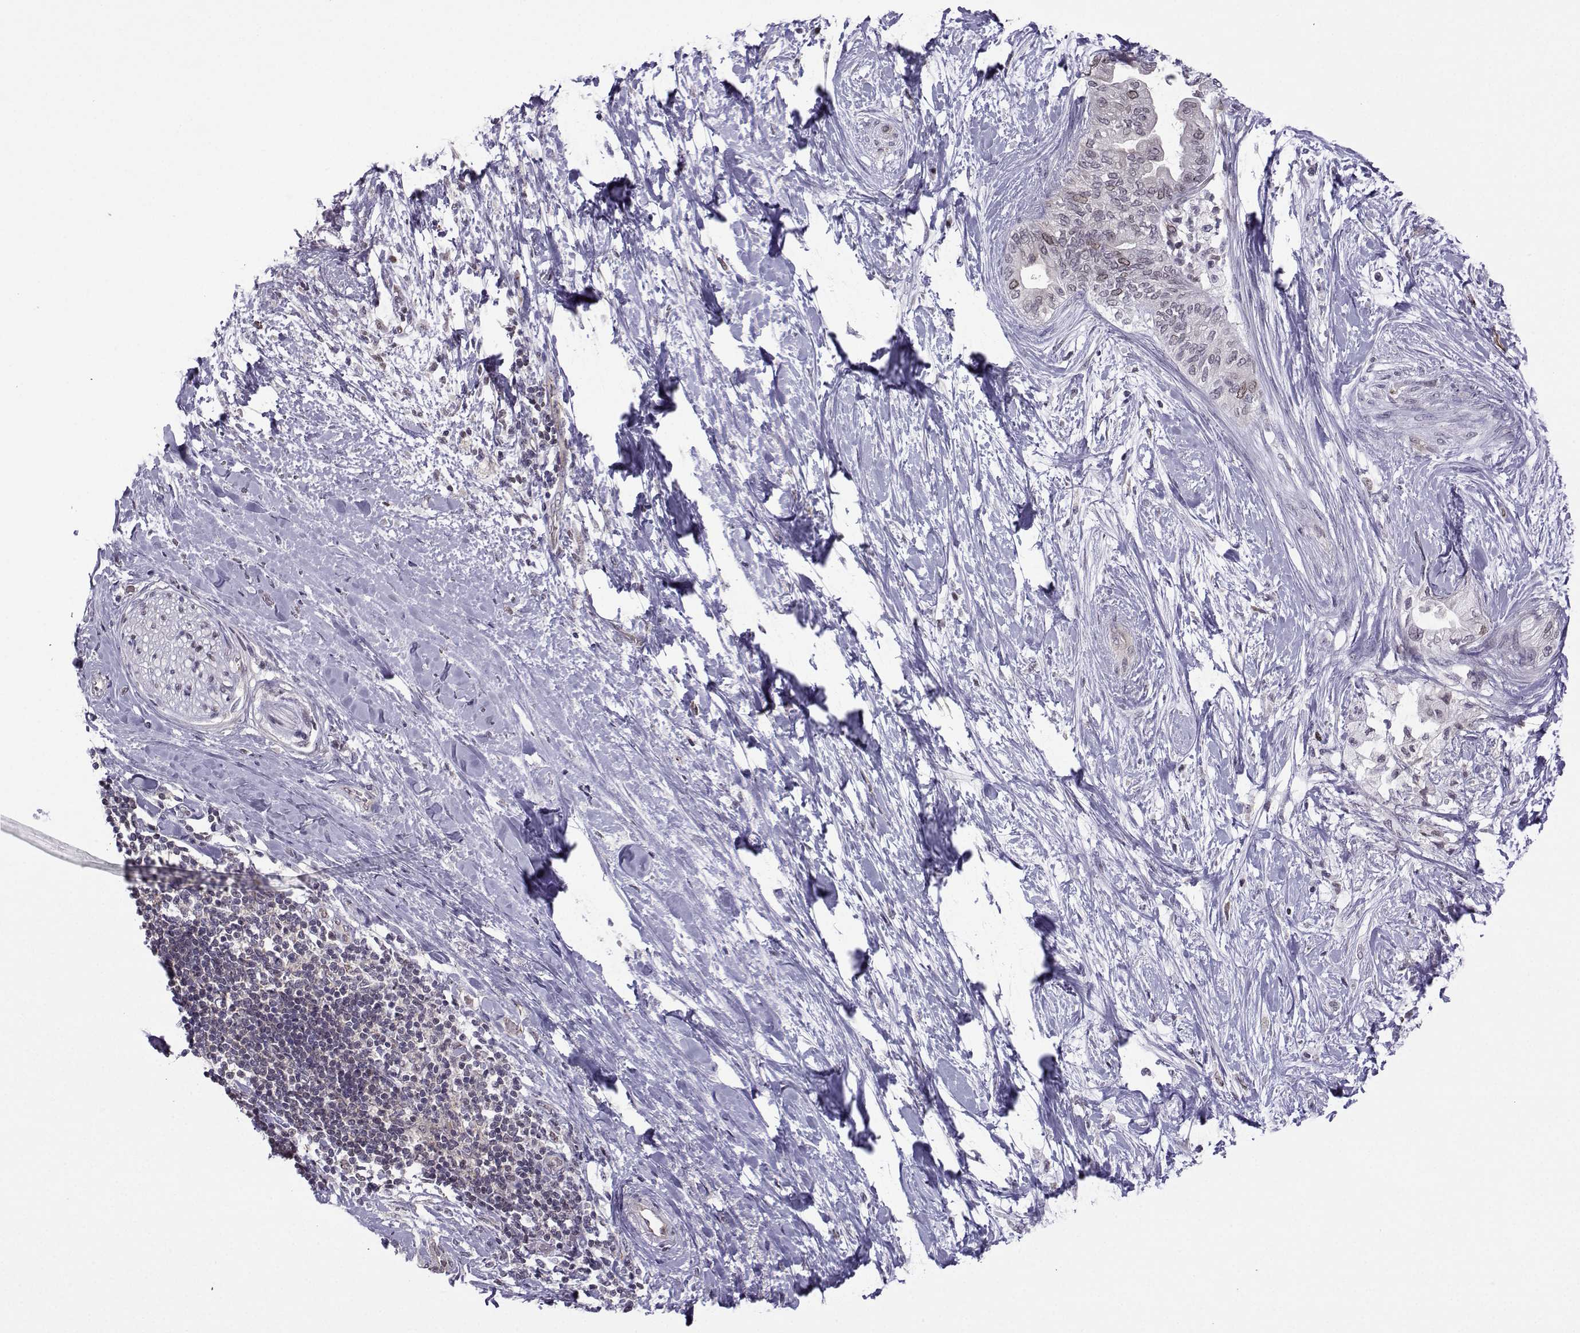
{"staining": {"intensity": "moderate", "quantity": "<25%", "location": "cytoplasmic/membranous,nuclear"}, "tissue": "pancreatic cancer", "cell_type": "Tumor cells", "image_type": "cancer", "snomed": [{"axis": "morphology", "description": "Normal tissue, NOS"}, {"axis": "morphology", "description": "Adenocarcinoma, NOS"}, {"axis": "topography", "description": "Pancreas"}, {"axis": "topography", "description": "Duodenum"}], "caption": "IHC photomicrograph of neoplastic tissue: pancreatic cancer (adenocarcinoma) stained using immunohistochemistry shows low levels of moderate protein expression localized specifically in the cytoplasmic/membranous and nuclear of tumor cells, appearing as a cytoplasmic/membranous and nuclear brown color.", "gene": "INCENP", "patient": {"sex": "female", "age": 60}}